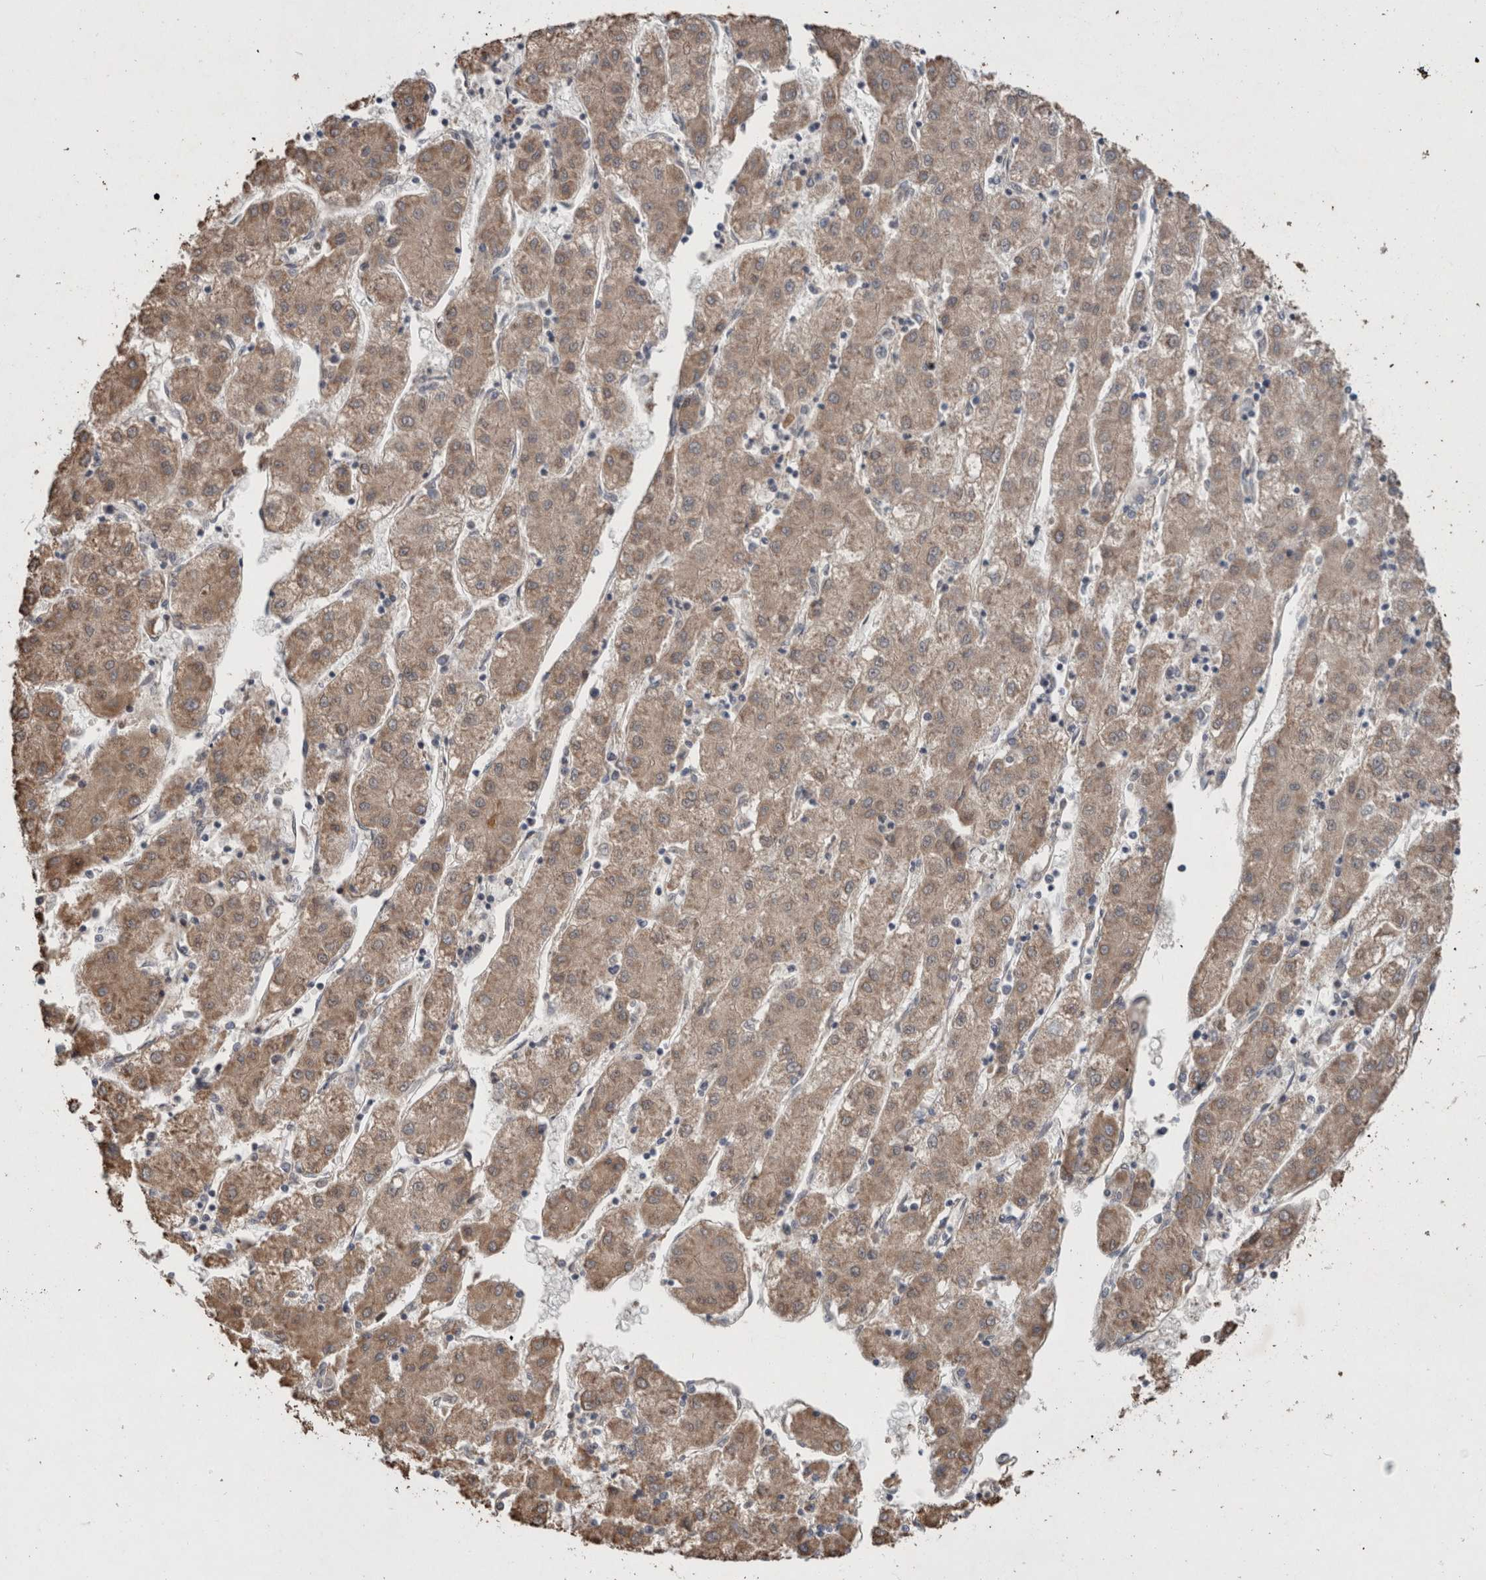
{"staining": {"intensity": "weak", "quantity": ">75%", "location": "cytoplasmic/membranous"}, "tissue": "liver cancer", "cell_type": "Tumor cells", "image_type": "cancer", "snomed": [{"axis": "morphology", "description": "Carcinoma, Hepatocellular, NOS"}, {"axis": "topography", "description": "Liver"}], "caption": "Liver hepatocellular carcinoma stained for a protein (brown) exhibits weak cytoplasmic/membranous positive expression in about >75% of tumor cells.", "gene": "GIMAP6", "patient": {"sex": "male", "age": 72}}